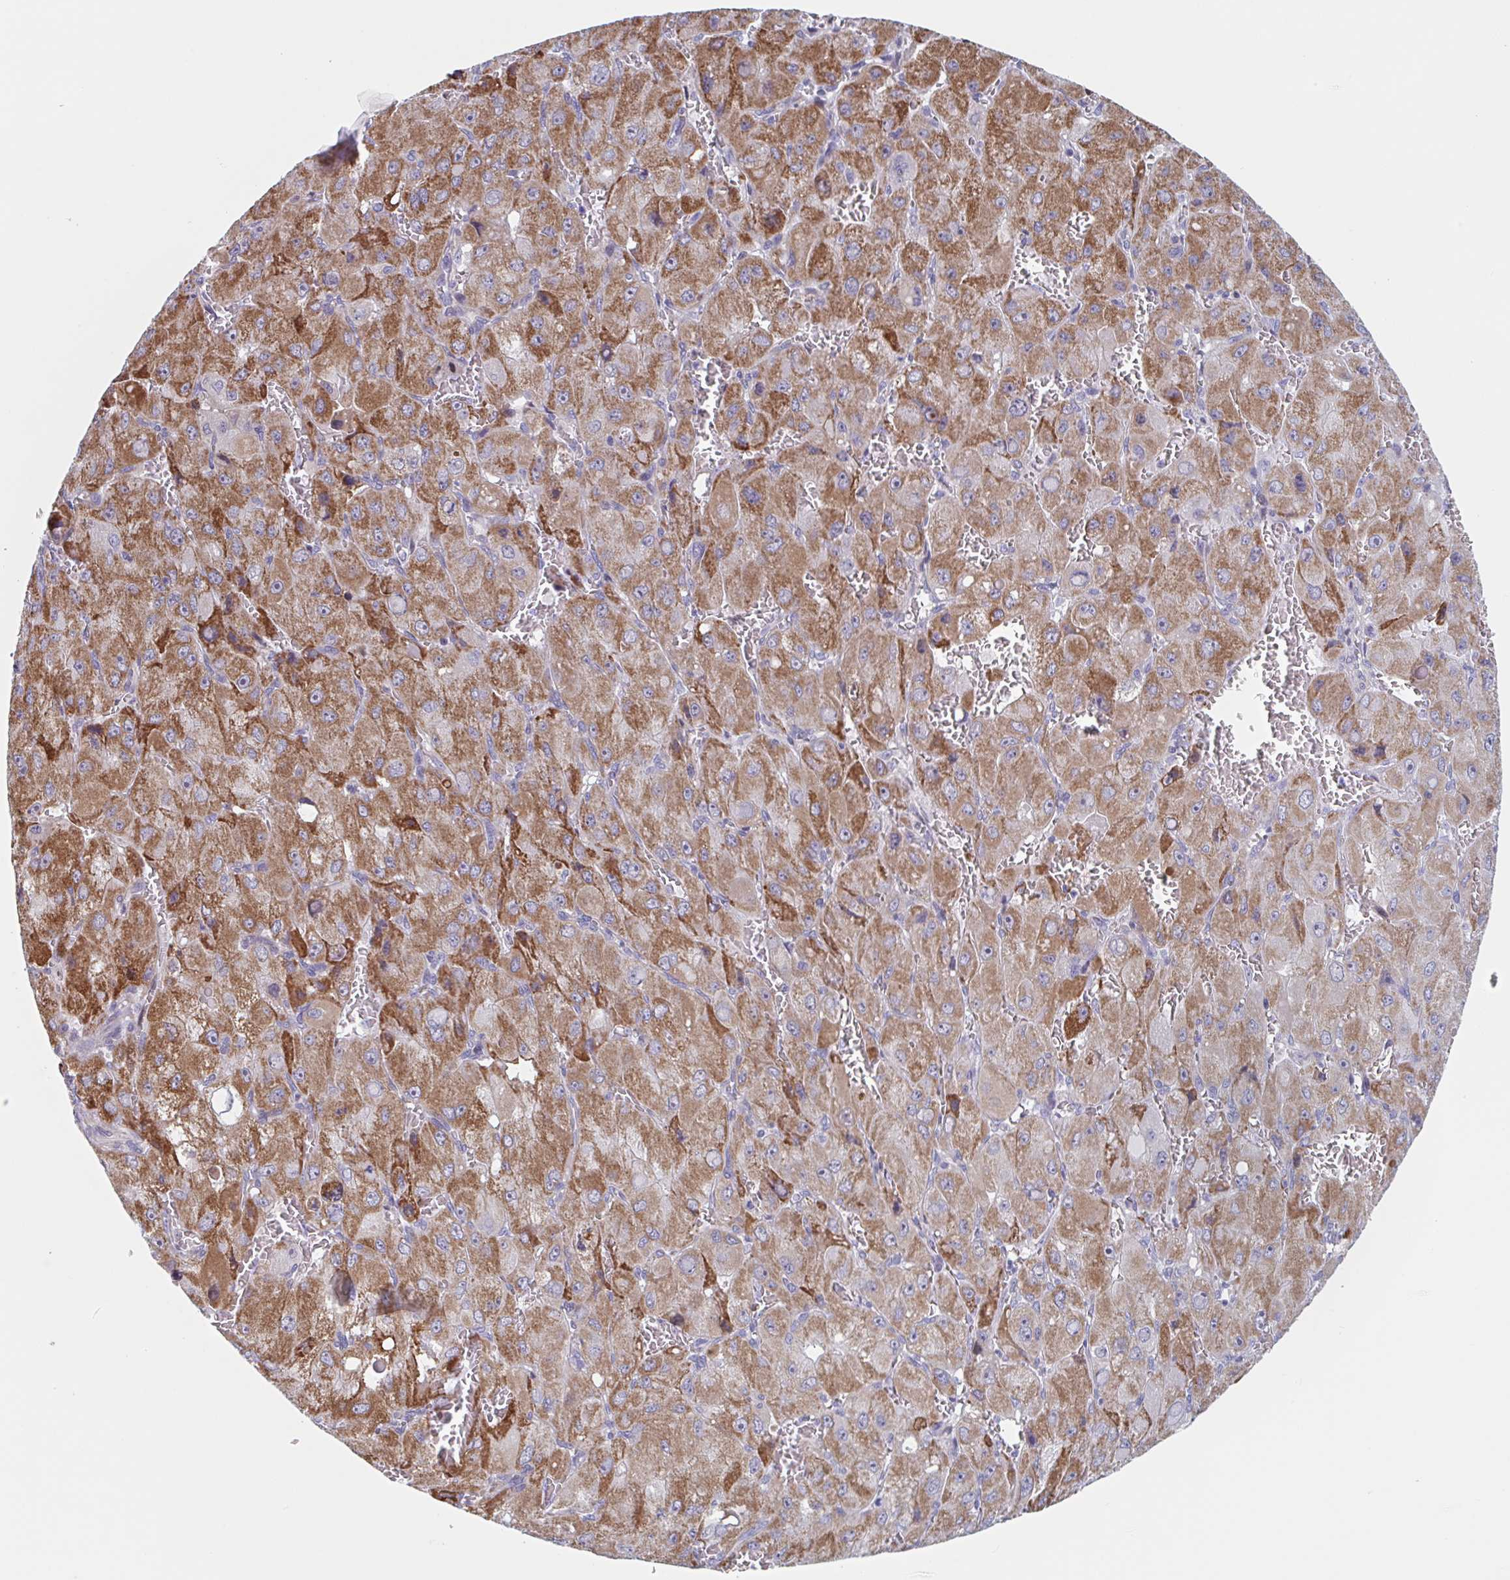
{"staining": {"intensity": "moderate", "quantity": ">75%", "location": "cytoplasmic/membranous"}, "tissue": "liver cancer", "cell_type": "Tumor cells", "image_type": "cancer", "snomed": [{"axis": "morphology", "description": "Carcinoma, Hepatocellular, NOS"}, {"axis": "topography", "description": "Liver"}], "caption": "Hepatocellular carcinoma (liver) stained with a brown dye demonstrates moderate cytoplasmic/membranous positive staining in about >75% of tumor cells.", "gene": "DUXA", "patient": {"sex": "male", "age": 27}}